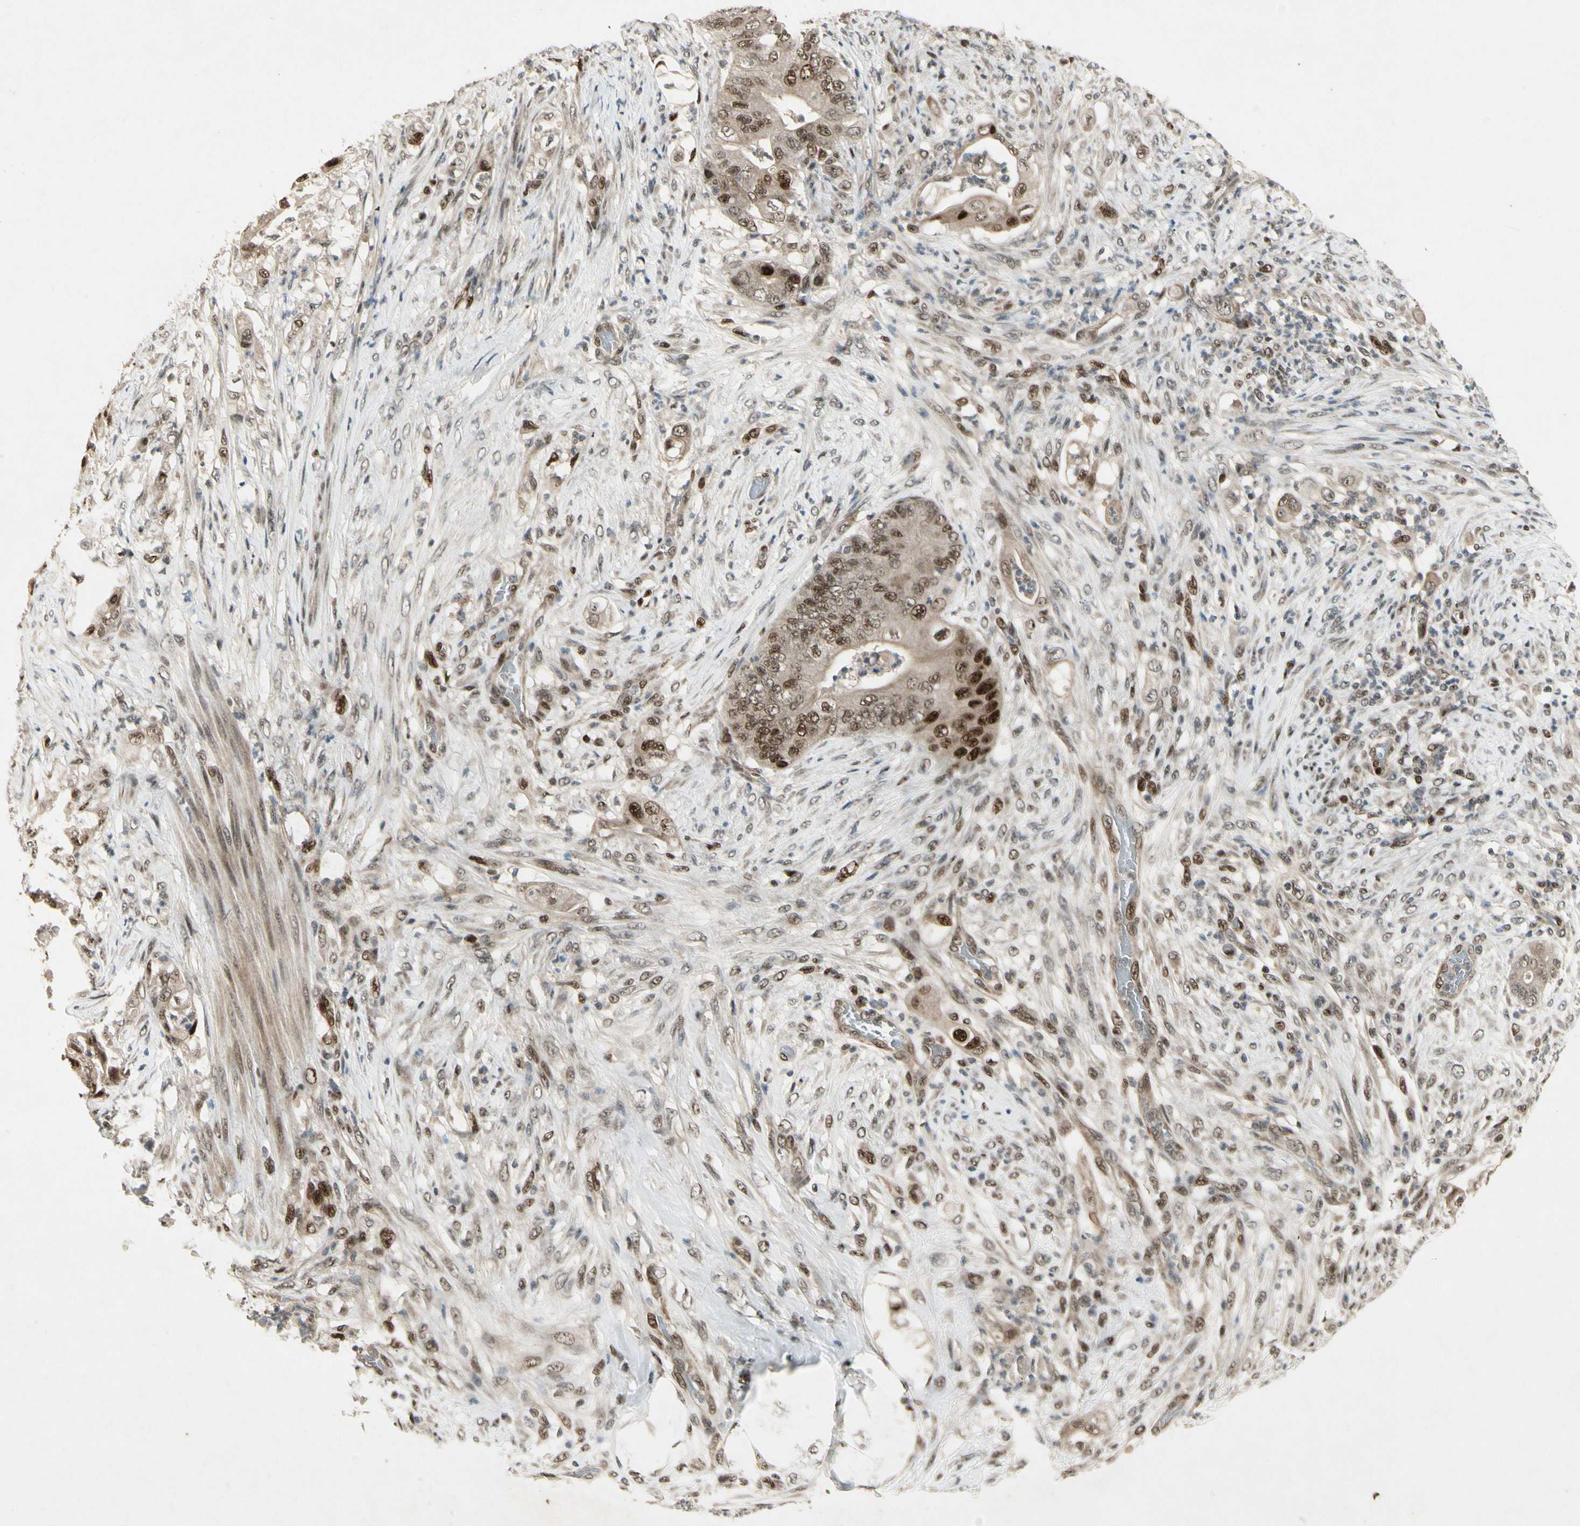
{"staining": {"intensity": "strong", "quantity": "25%-75%", "location": "nuclear"}, "tissue": "stomach cancer", "cell_type": "Tumor cells", "image_type": "cancer", "snomed": [{"axis": "morphology", "description": "Adenocarcinoma, NOS"}, {"axis": "topography", "description": "Stomach"}], "caption": "The image displays immunohistochemical staining of adenocarcinoma (stomach). There is strong nuclear expression is identified in approximately 25%-75% of tumor cells.", "gene": "CDK11A", "patient": {"sex": "female", "age": 73}}